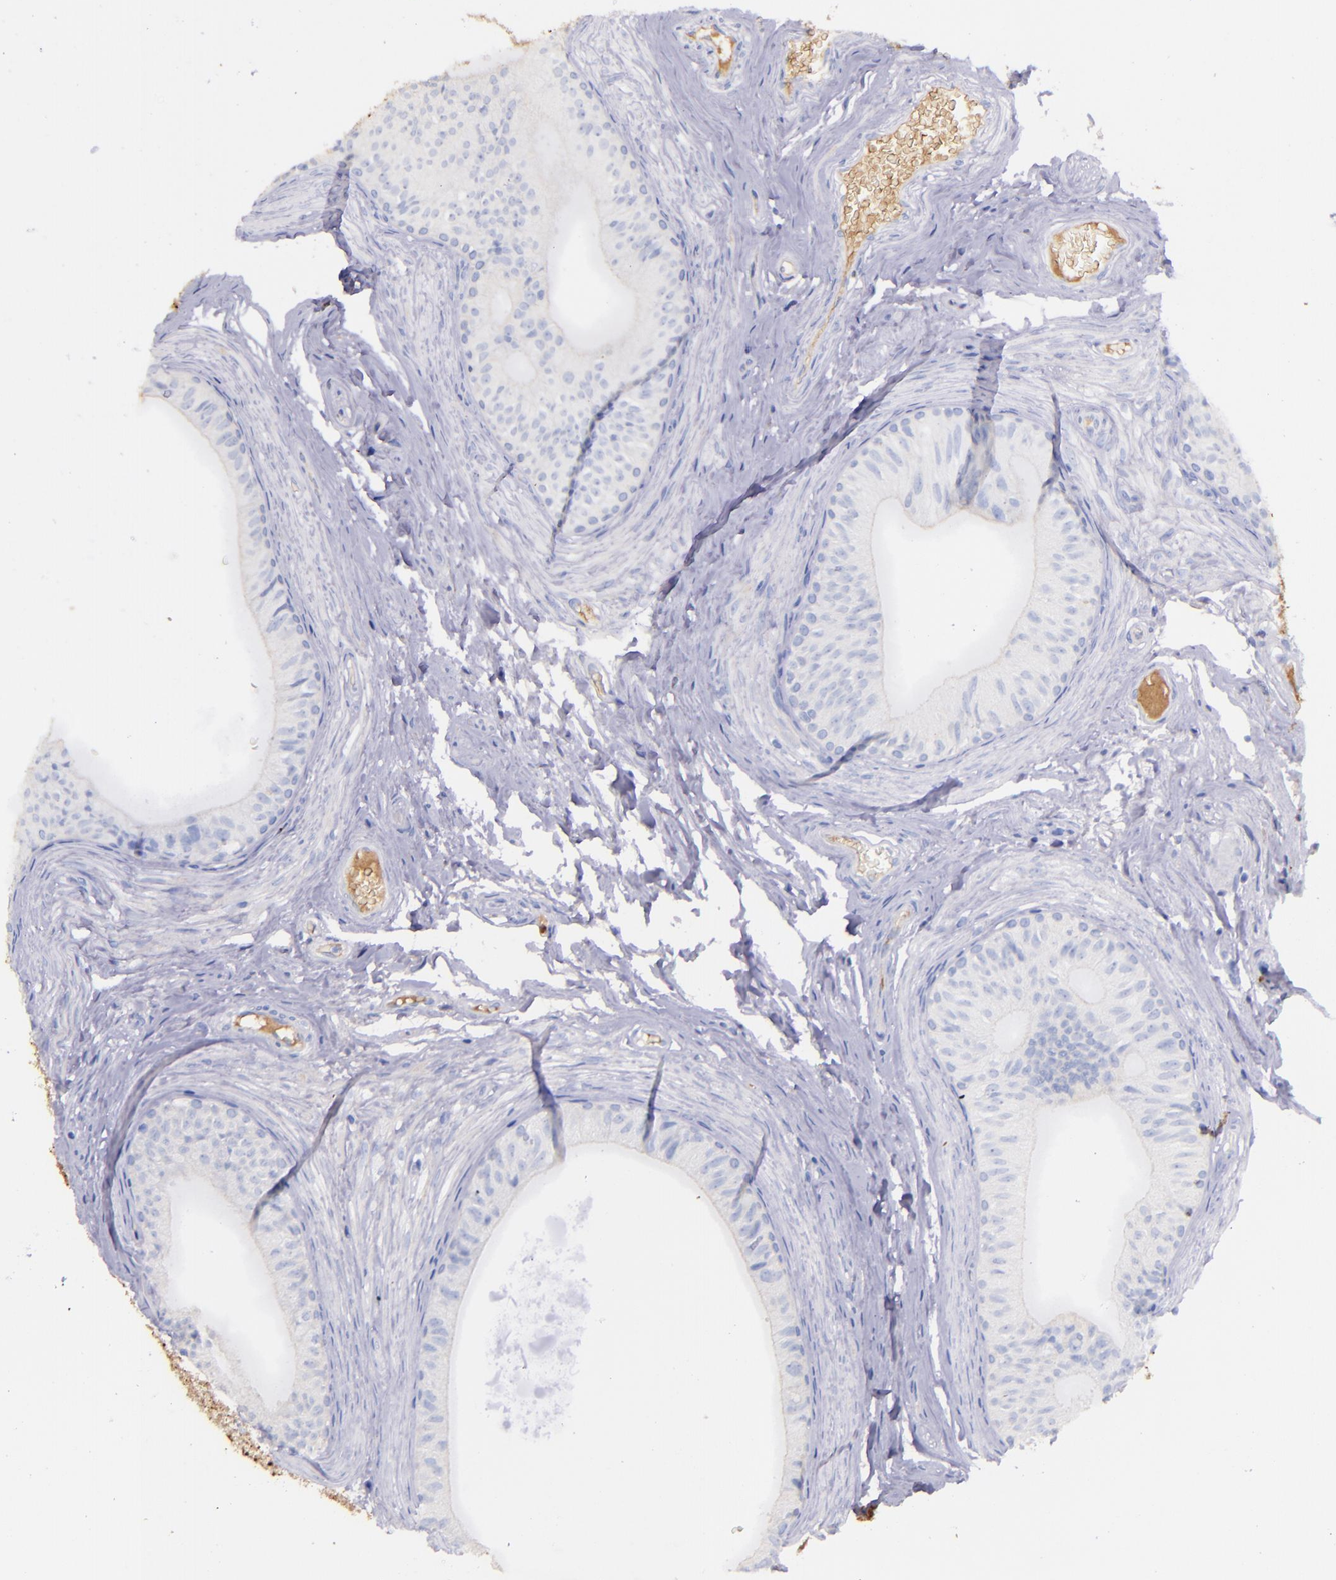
{"staining": {"intensity": "negative", "quantity": "none", "location": "none"}, "tissue": "epididymis", "cell_type": "Glandular cells", "image_type": "normal", "snomed": [{"axis": "morphology", "description": "Normal tissue, NOS"}, {"axis": "topography", "description": "Testis"}, {"axis": "topography", "description": "Epididymis"}], "caption": "DAB immunohistochemical staining of benign epididymis shows no significant staining in glandular cells. (DAB (3,3'-diaminobenzidine) IHC, high magnification).", "gene": "KNG1", "patient": {"sex": "male", "age": 36}}